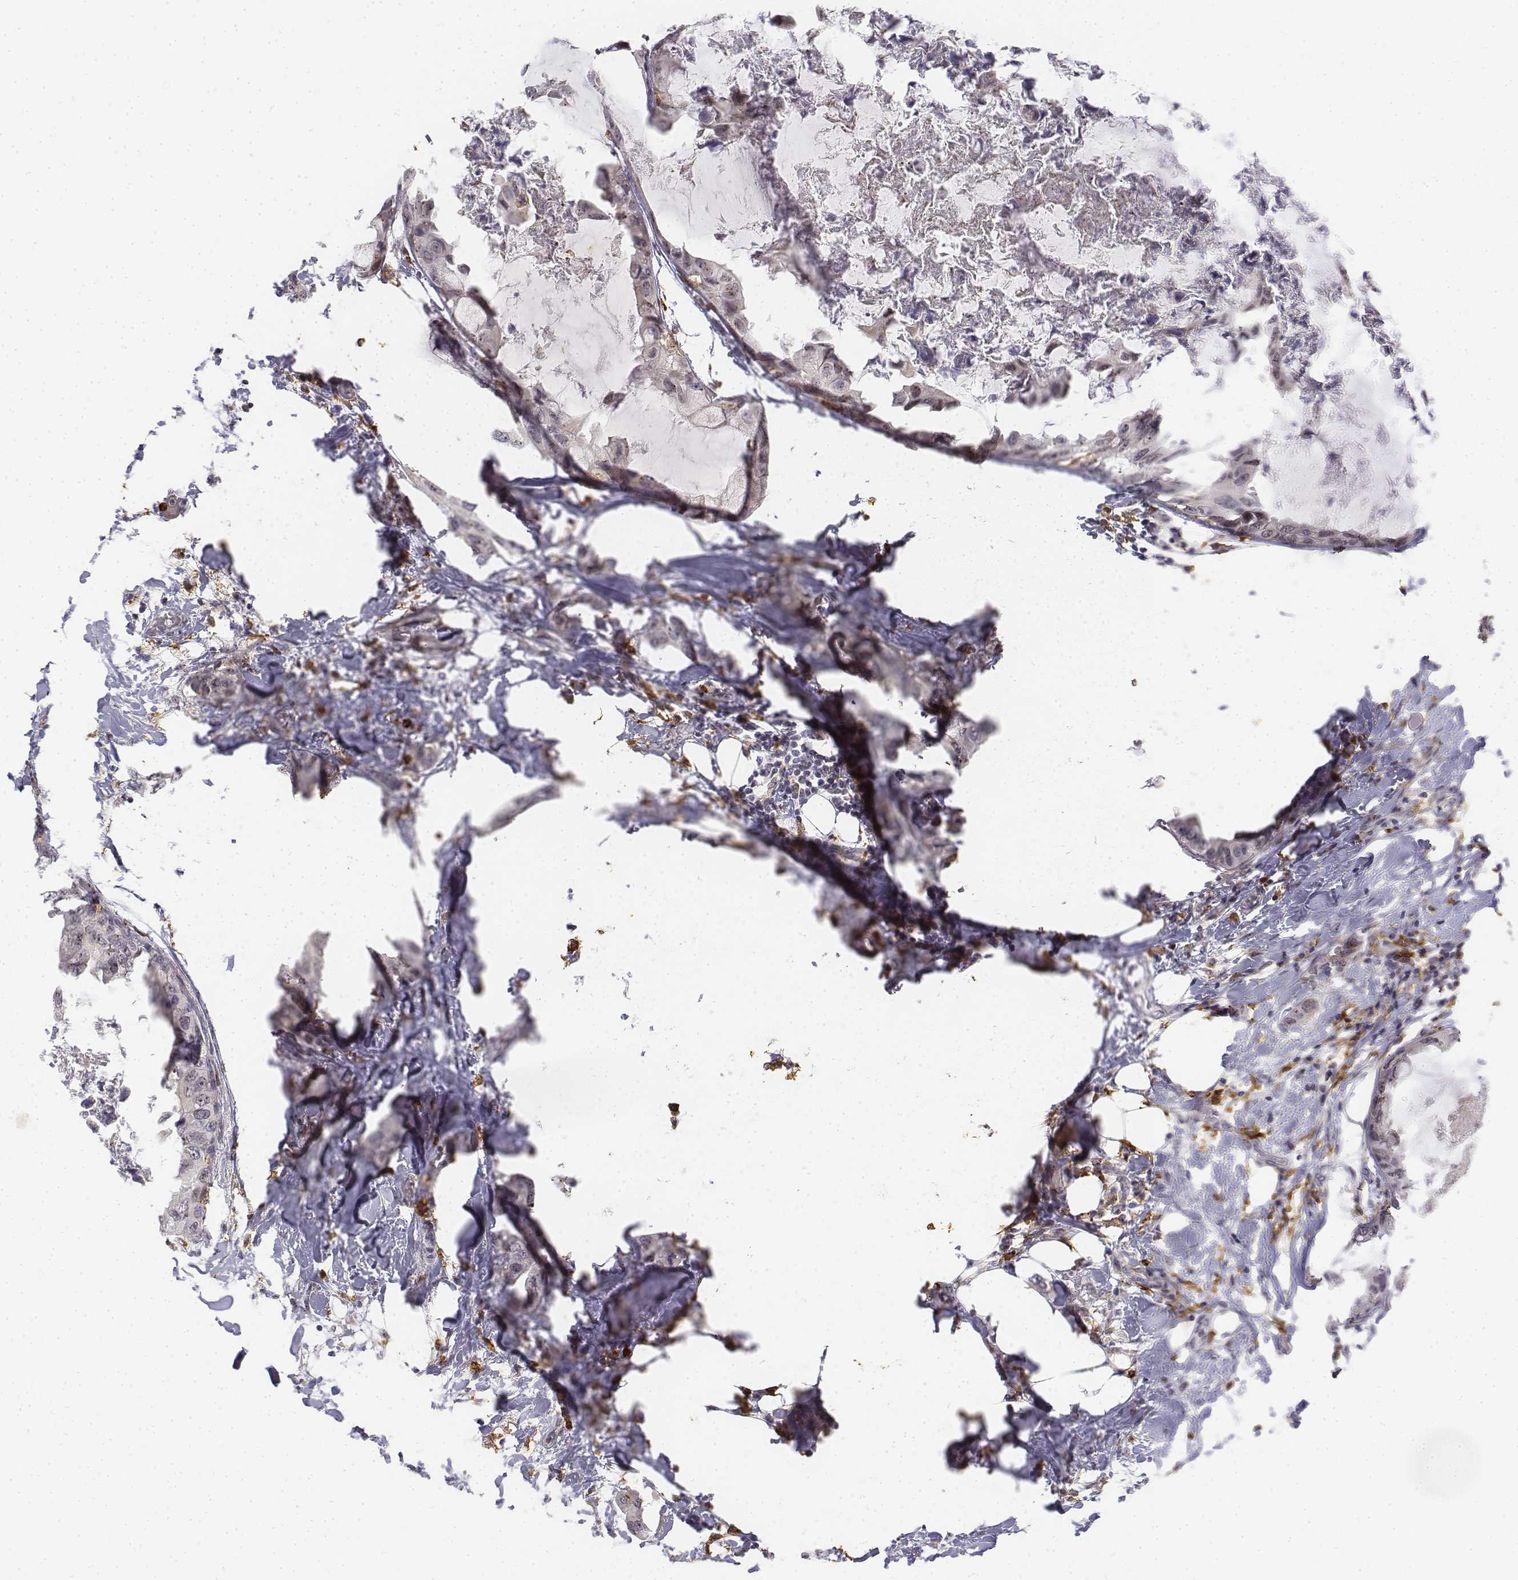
{"staining": {"intensity": "negative", "quantity": "none", "location": "none"}, "tissue": "breast cancer", "cell_type": "Tumor cells", "image_type": "cancer", "snomed": [{"axis": "morphology", "description": "Normal tissue, NOS"}, {"axis": "morphology", "description": "Duct carcinoma"}, {"axis": "topography", "description": "Breast"}], "caption": "Immunohistochemistry photomicrograph of neoplastic tissue: infiltrating ductal carcinoma (breast) stained with DAB (3,3'-diaminobenzidine) demonstrates no significant protein expression in tumor cells. (DAB (3,3'-diaminobenzidine) immunohistochemistry (IHC), high magnification).", "gene": "CD14", "patient": {"sex": "female", "age": 40}}